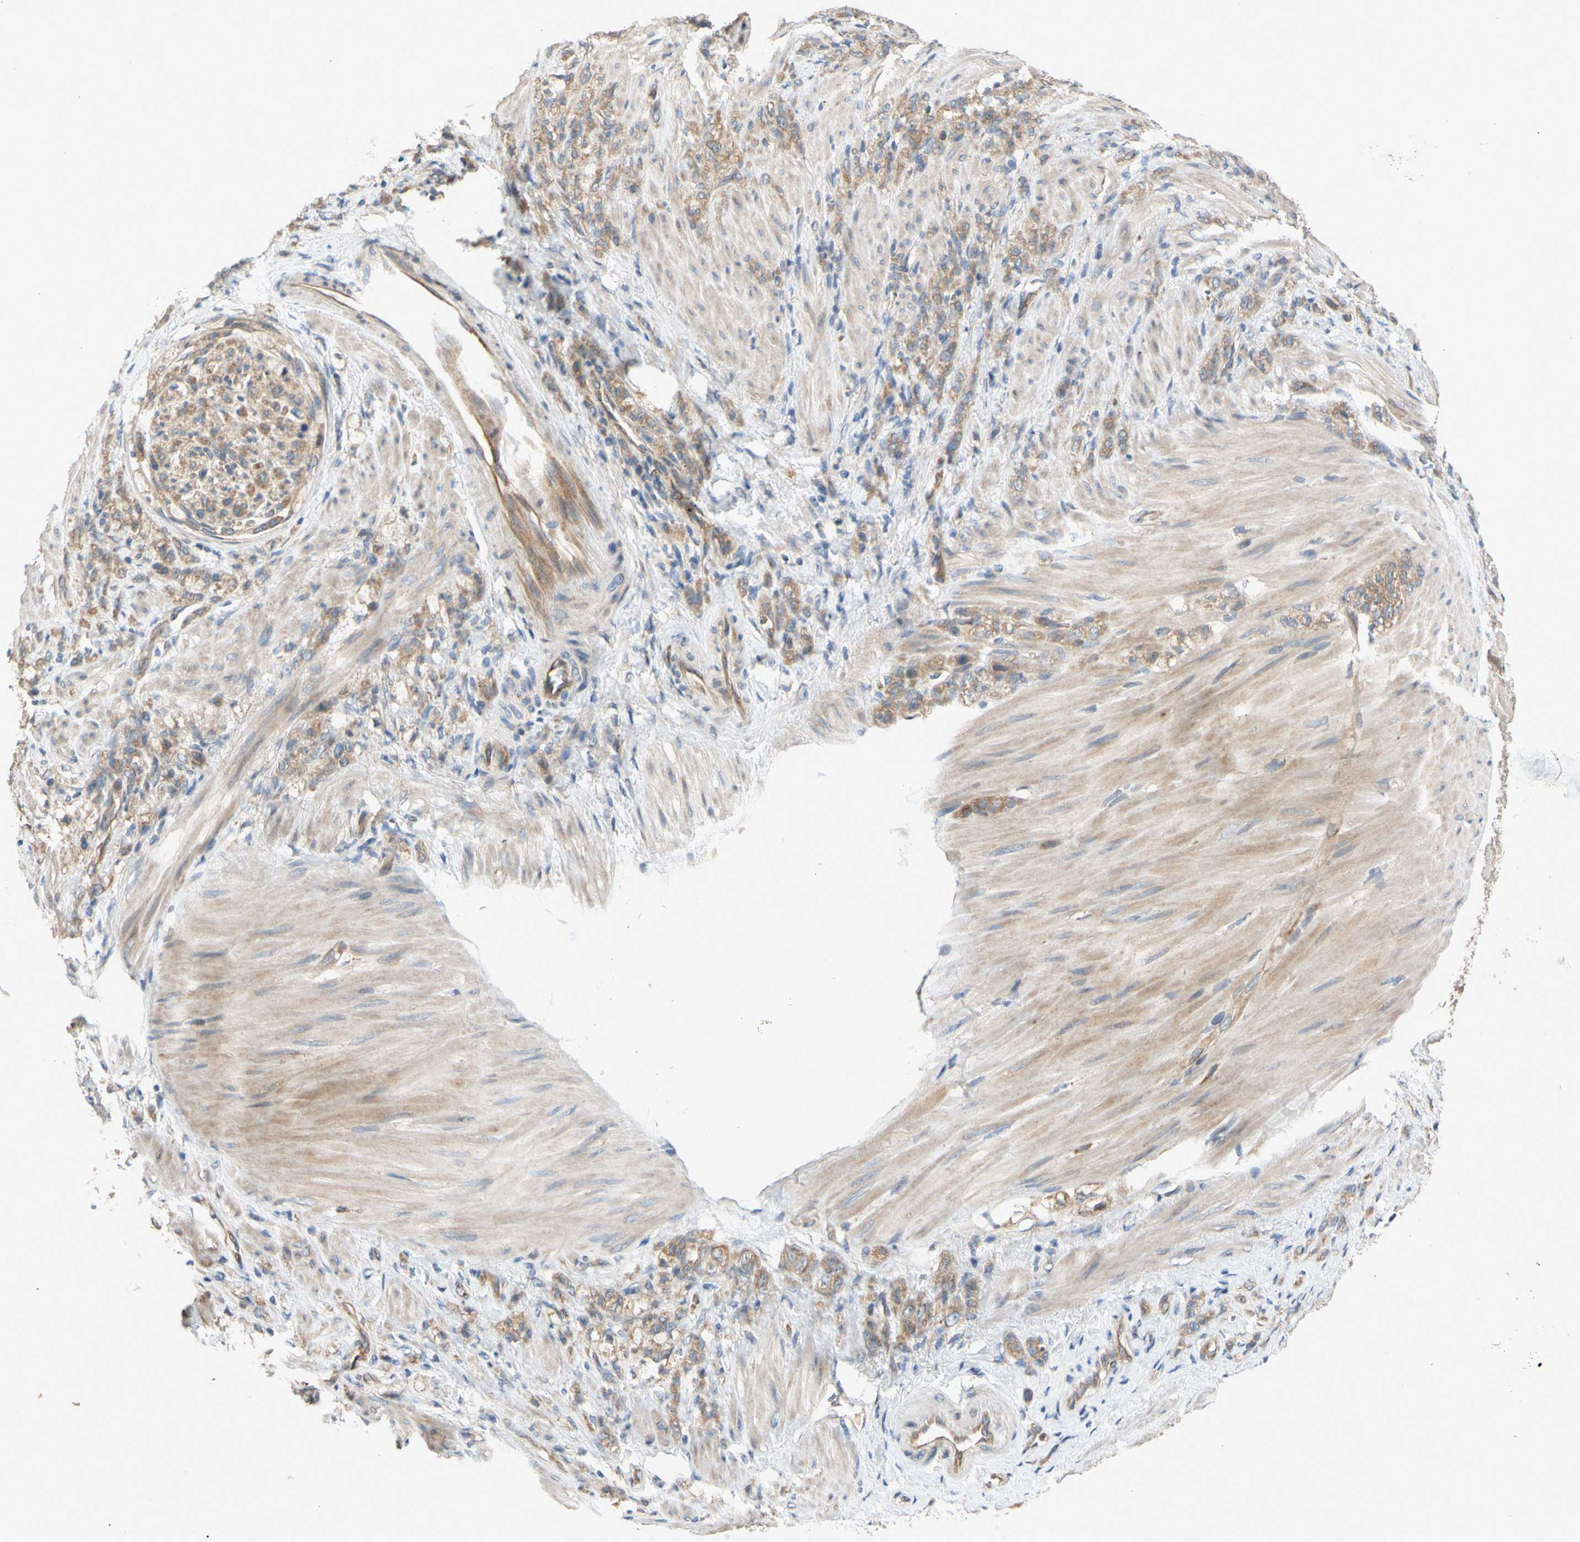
{"staining": {"intensity": "moderate", "quantity": ">75%", "location": "cytoplasmic/membranous"}, "tissue": "stomach cancer", "cell_type": "Tumor cells", "image_type": "cancer", "snomed": [{"axis": "morphology", "description": "Adenocarcinoma, NOS"}, {"axis": "topography", "description": "Stomach"}], "caption": "Stomach adenocarcinoma stained with DAB immunohistochemistry (IHC) demonstrates medium levels of moderate cytoplasmic/membranous staining in about >75% of tumor cells.", "gene": "MBTPS2", "patient": {"sex": "male", "age": 82}}